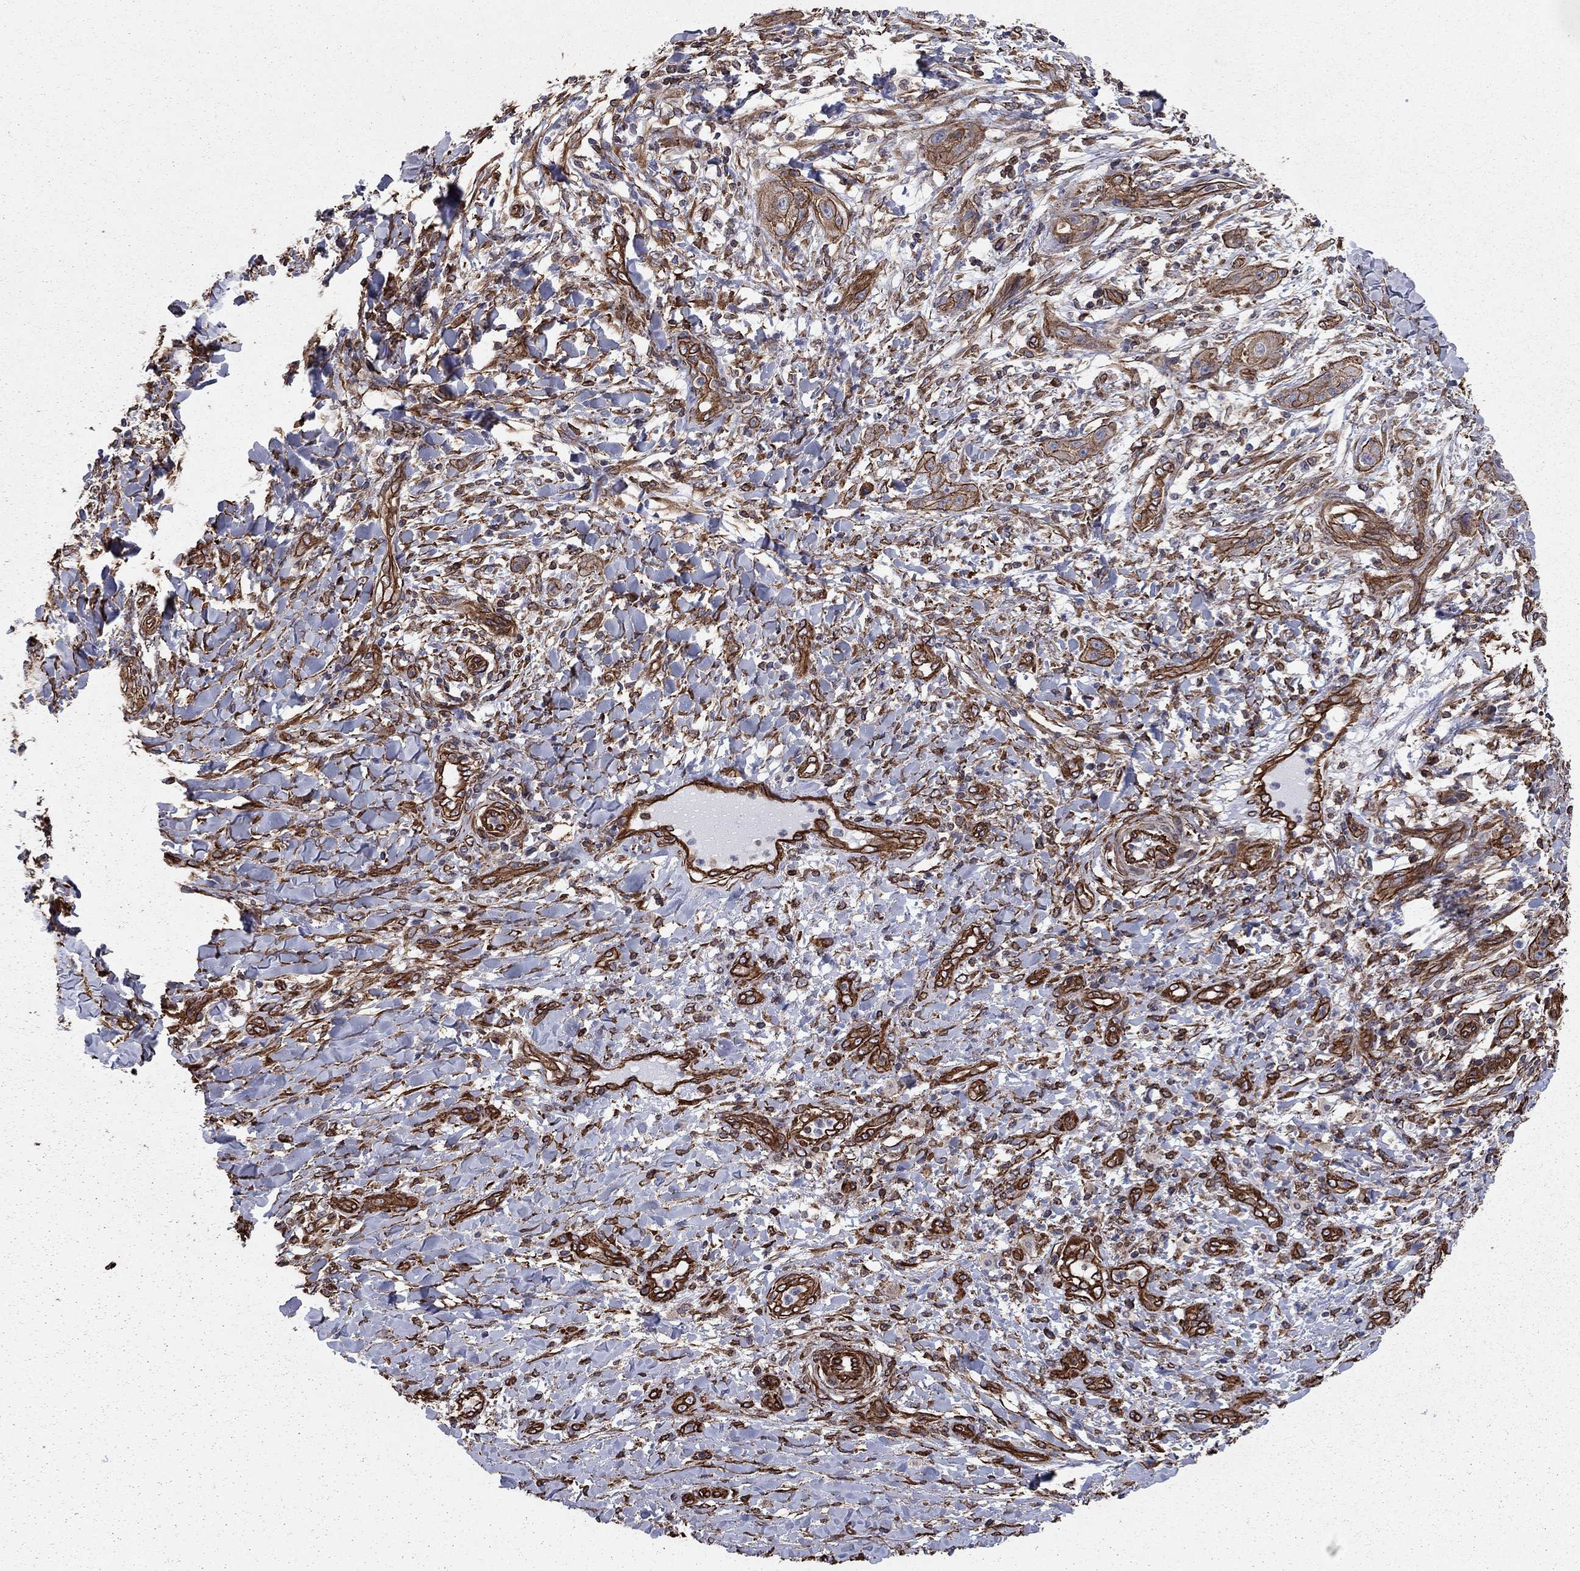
{"staining": {"intensity": "strong", "quantity": "25%-75%", "location": "cytoplasmic/membranous"}, "tissue": "skin cancer", "cell_type": "Tumor cells", "image_type": "cancer", "snomed": [{"axis": "morphology", "description": "Squamous cell carcinoma, NOS"}, {"axis": "topography", "description": "Skin"}], "caption": "Immunohistochemical staining of human skin cancer shows high levels of strong cytoplasmic/membranous staining in approximately 25%-75% of tumor cells. The staining was performed using DAB (3,3'-diaminobenzidine) to visualize the protein expression in brown, while the nuclei were stained in blue with hematoxylin (Magnification: 20x).", "gene": "BICDL2", "patient": {"sex": "male", "age": 62}}